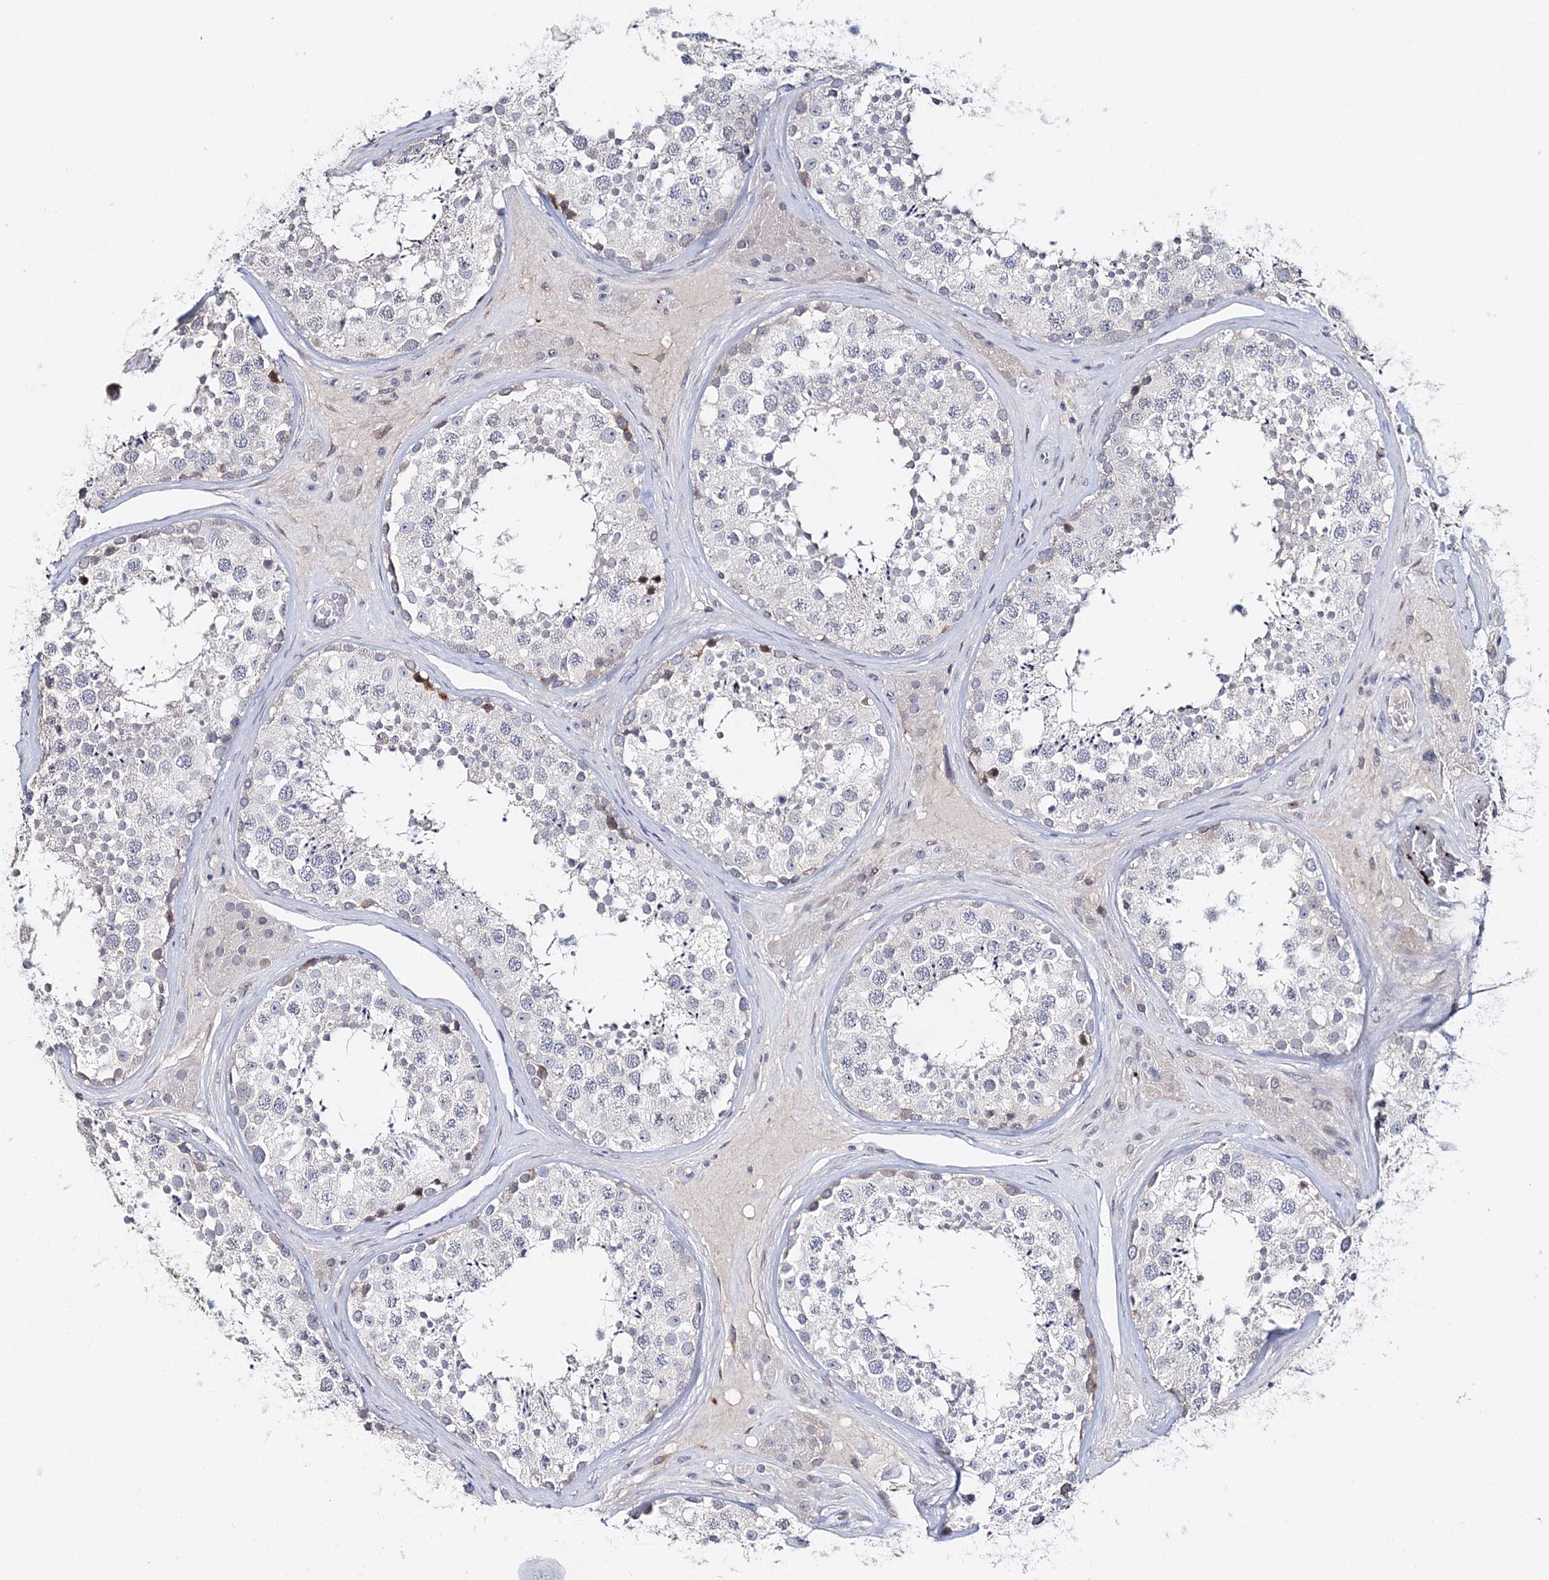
{"staining": {"intensity": "moderate", "quantity": "<25%", "location": "cytoplasmic/membranous"}, "tissue": "testis", "cell_type": "Cells in seminiferous ducts", "image_type": "normal", "snomed": [{"axis": "morphology", "description": "Normal tissue, NOS"}, {"axis": "topography", "description": "Testis"}], "caption": "Testis stained with DAB (3,3'-diaminobenzidine) IHC exhibits low levels of moderate cytoplasmic/membranous positivity in about <25% of cells in seminiferous ducts.", "gene": "MYOZ2", "patient": {"sex": "male", "age": 46}}